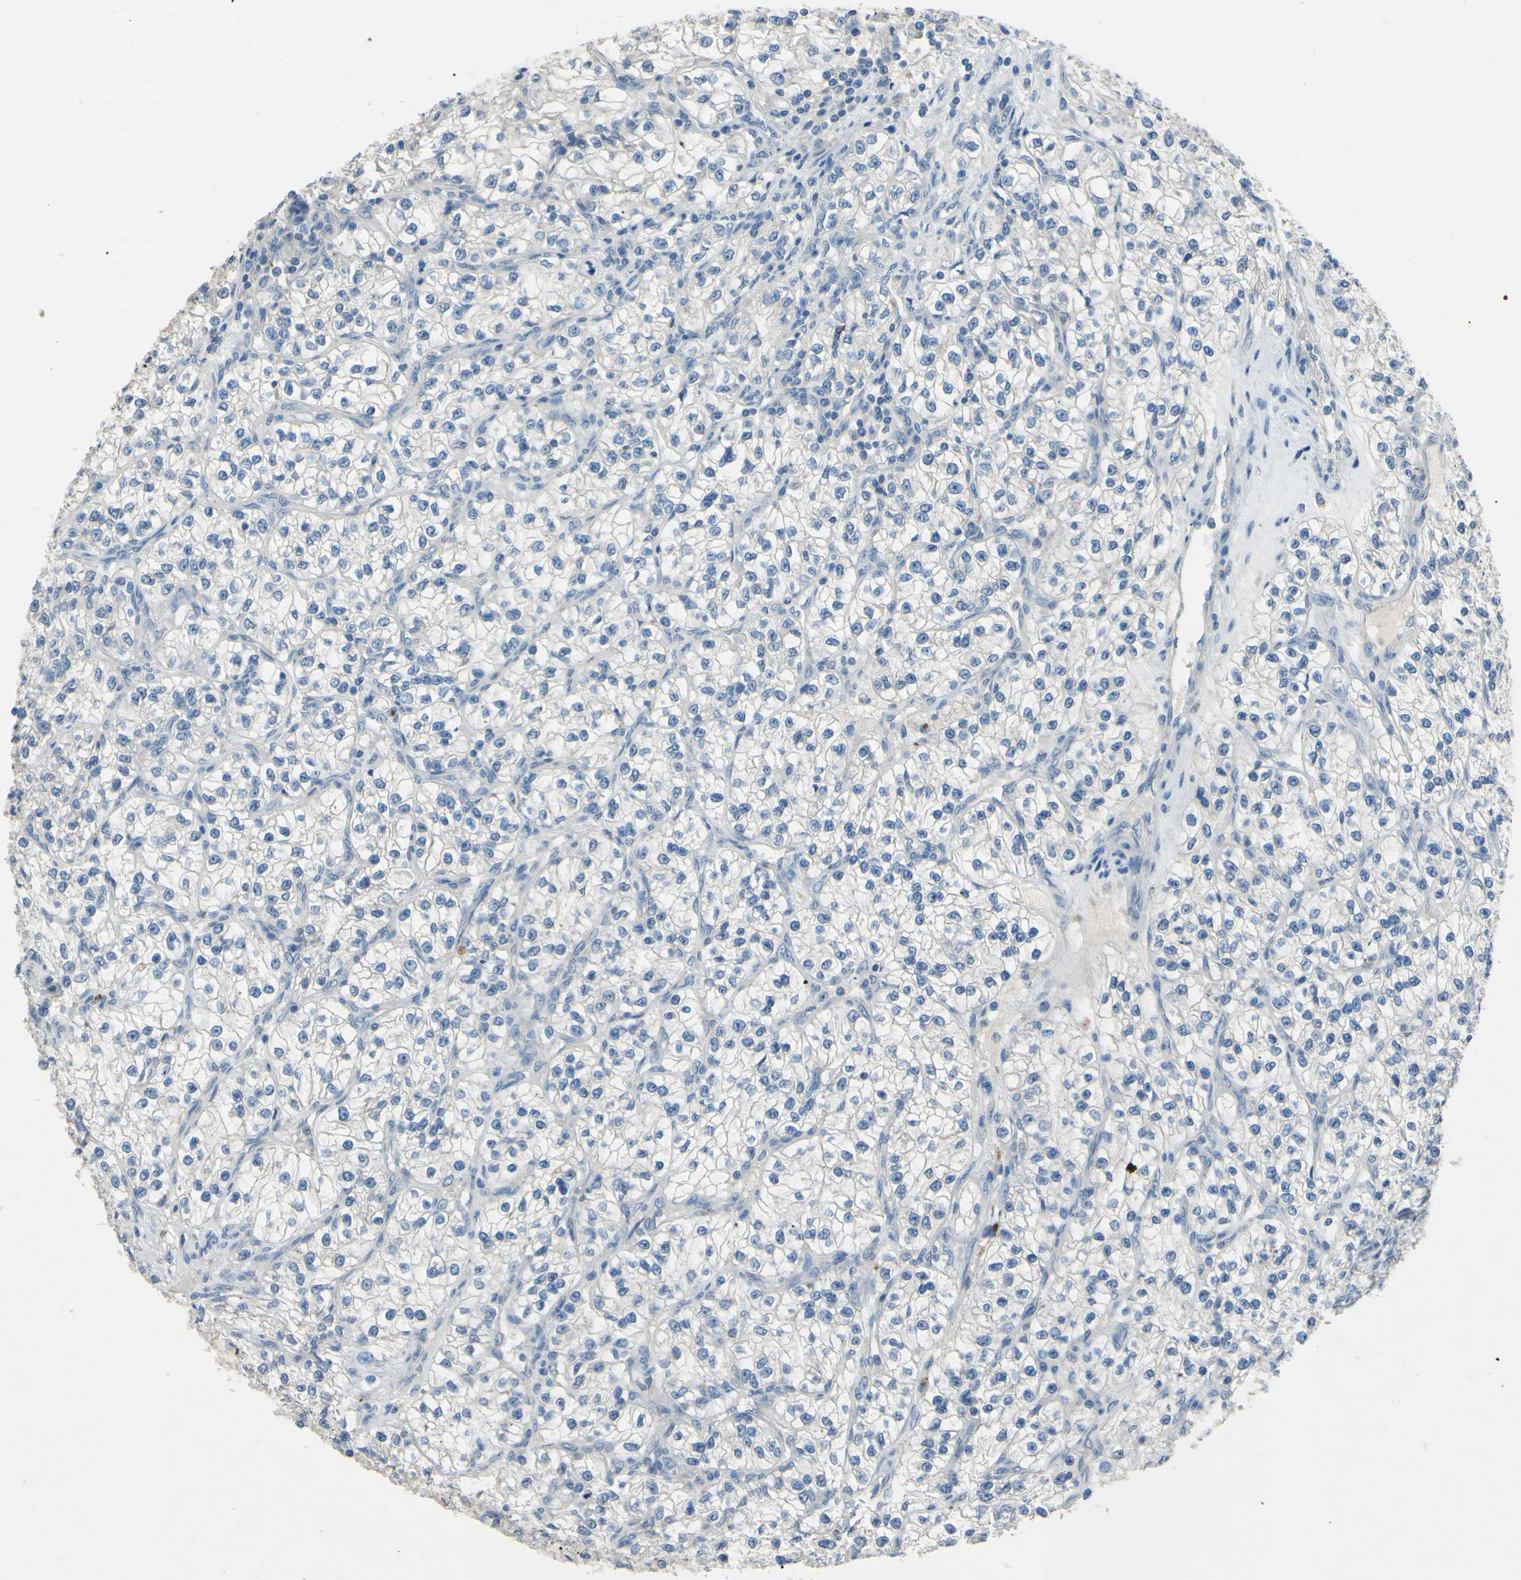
{"staining": {"intensity": "negative", "quantity": "none", "location": "none"}, "tissue": "renal cancer", "cell_type": "Tumor cells", "image_type": "cancer", "snomed": [{"axis": "morphology", "description": "Adenocarcinoma, NOS"}, {"axis": "topography", "description": "Kidney"}], "caption": "Immunohistochemical staining of renal cancer shows no significant staining in tumor cells.", "gene": "CDH10", "patient": {"sex": "female", "age": 57}}